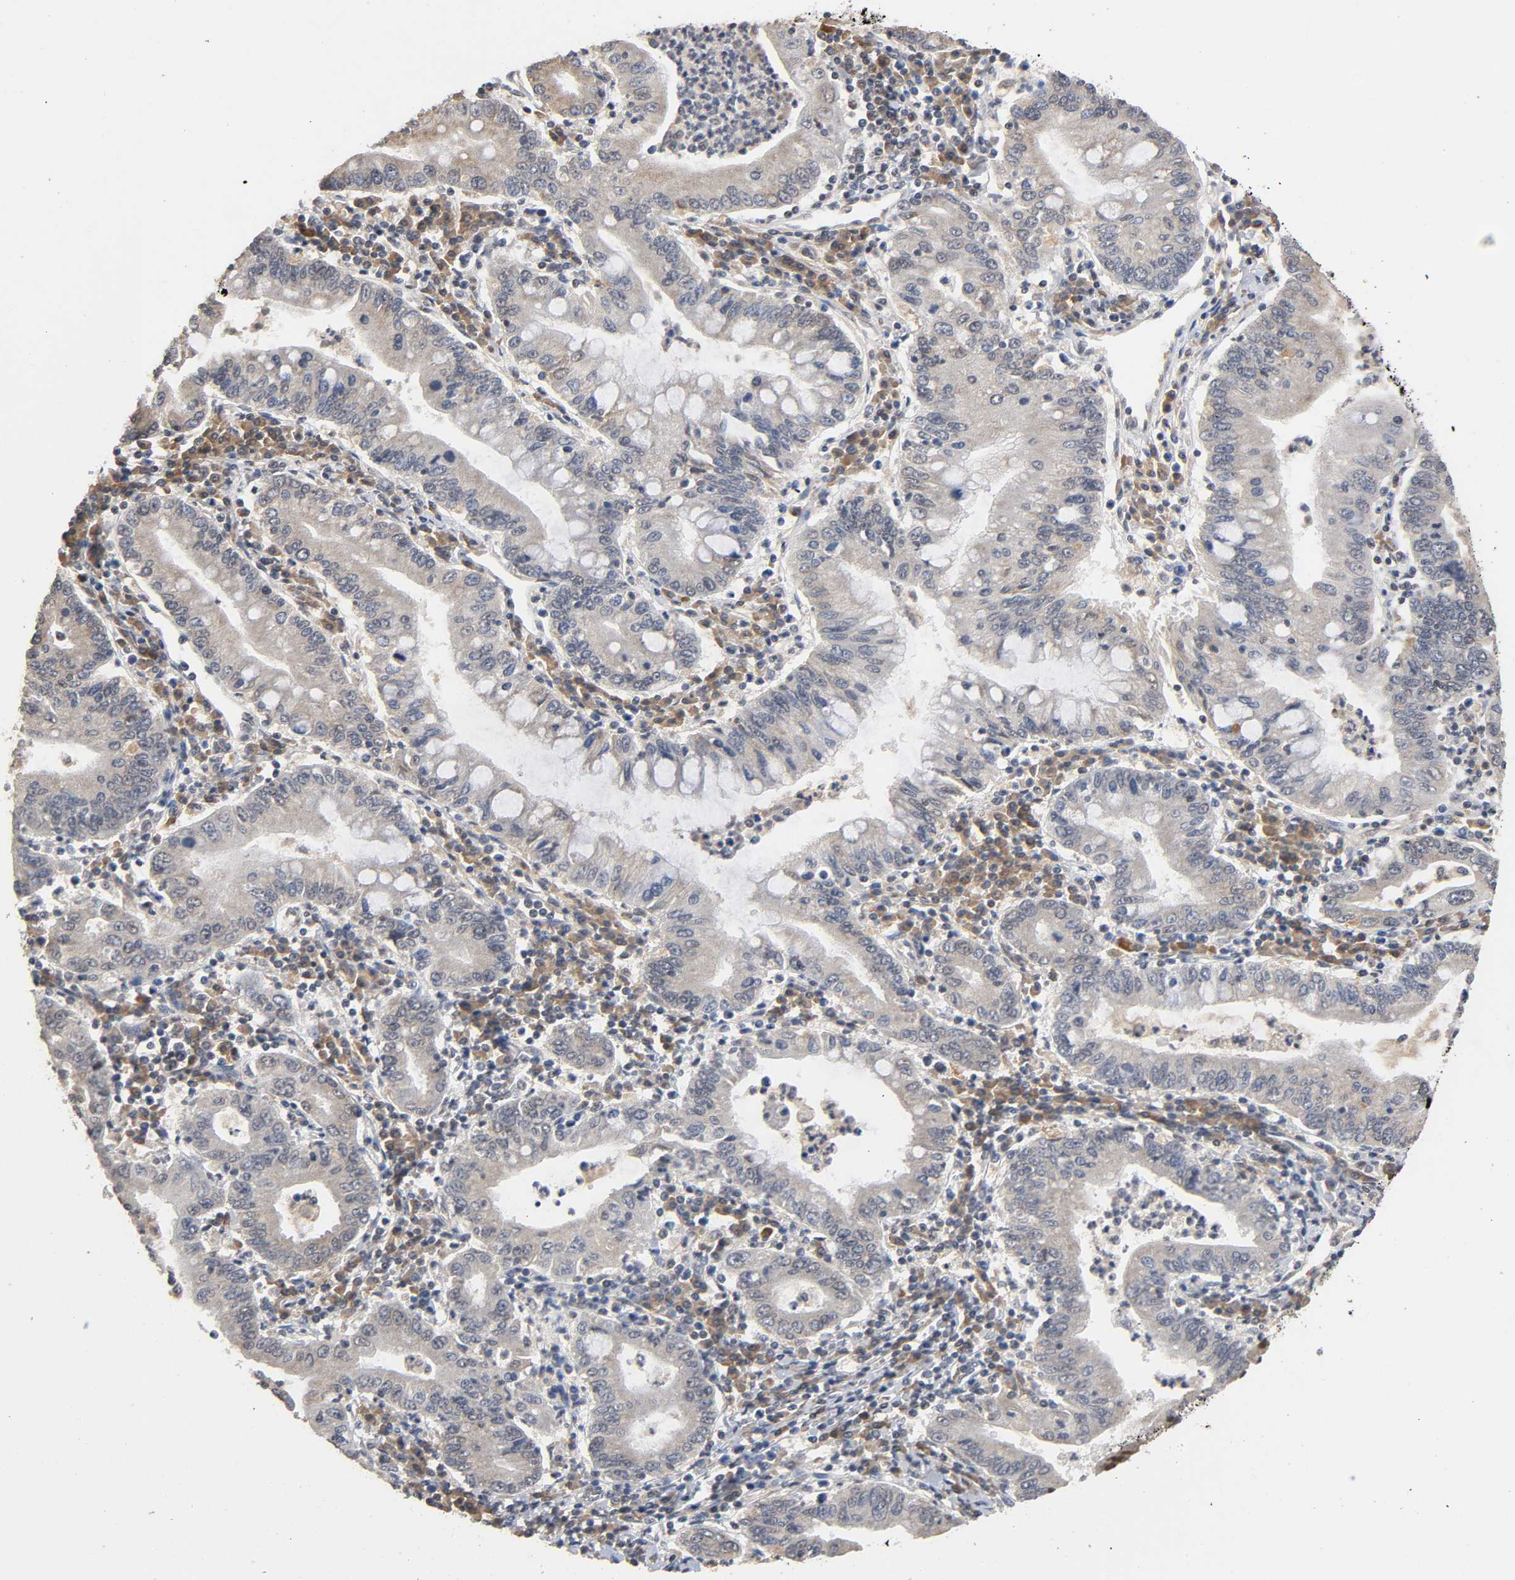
{"staining": {"intensity": "weak", "quantity": ">75%", "location": "cytoplasmic/membranous,nuclear"}, "tissue": "stomach cancer", "cell_type": "Tumor cells", "image_type": "cancer", "snomed": [{"axis": "morphology", "description": "Normal tissue, NOS"}, {"axis": "morphology", "description": "Adenocarcinoma, NOS"}, {"axis": "topography", "description": "Esophagus"}, {"axis": "topography", "description": "Stomach, upper"}, {"axis": "topography", "description": "Peripheral nerve tissue"}], "caption": "Tumor cells reveal low levels of weak cytoplasmic/membranous and nuclear expression in approximately >75% of cells in stomach cancer (adenocarcinoma). The staining was performed using DAB (3,3'-diaminobenzidine), with brown indicating positive protein expression. Nuclei are stained blue with hematoxylin.", "gene": "ZNF384", "patient": {"sex": "male", "age": 62}}